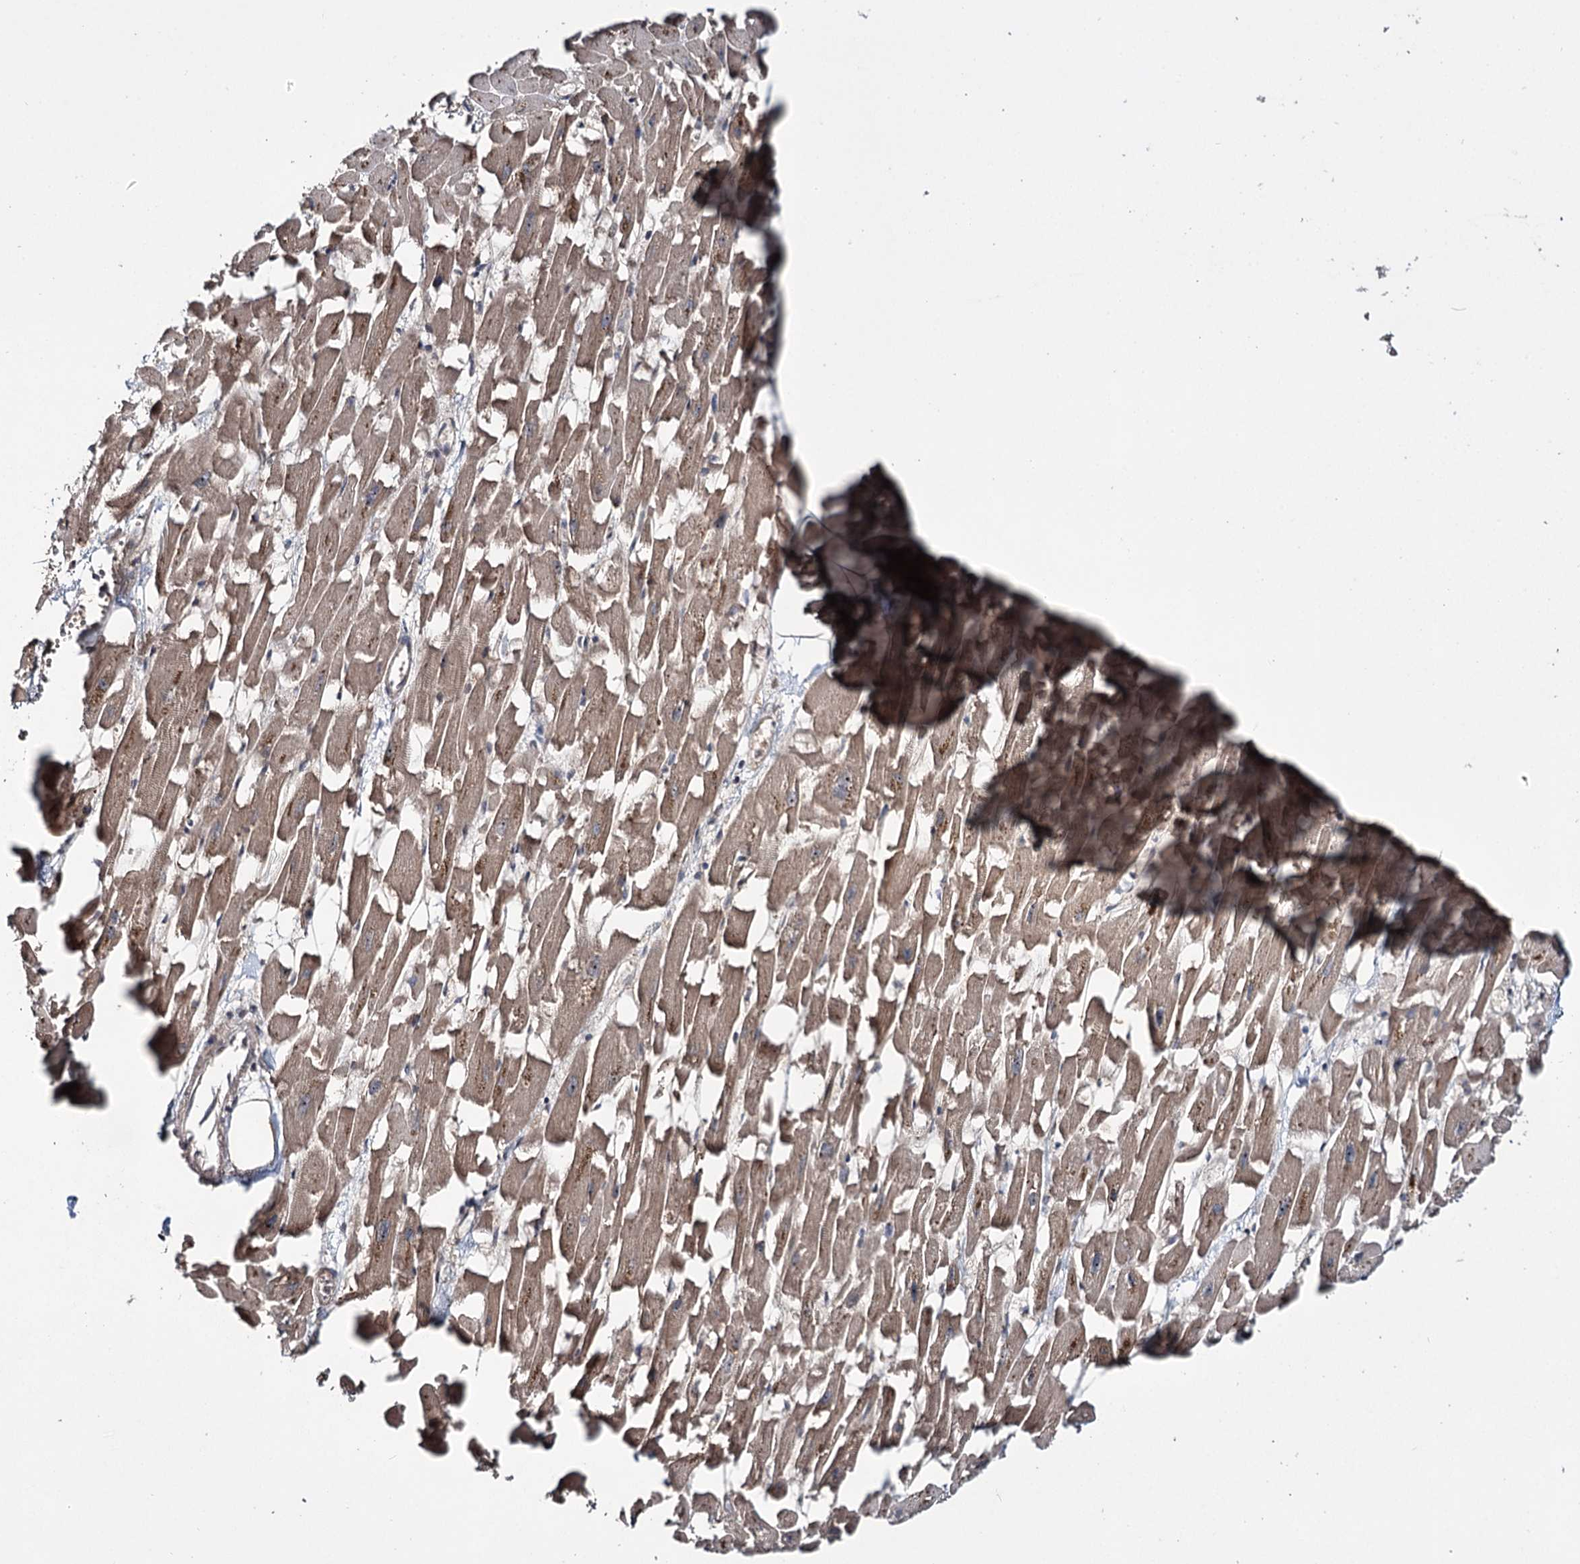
{"staining": {"intensity": "moderate", "quantity": ">75%", "location": "cytoplasmic/membranous,nuclear"}, "tissue": "heart muscle", "cell_type": "Cardiomyocytes", "image_type": "normal", "snomed": [{"axis": "morphology", "description": "Normal tissue, NOS"}, {"axis": "topography", "description": "Heart"}], "caption": "Protein staining demonstrates moderate cytoplasmic/membranous,nuclear staining in approximately >75% of cardiomyocytes in benign heart muscle.", "gene": "MKNK2", "patient": {"sex": "female", "age": 64}}